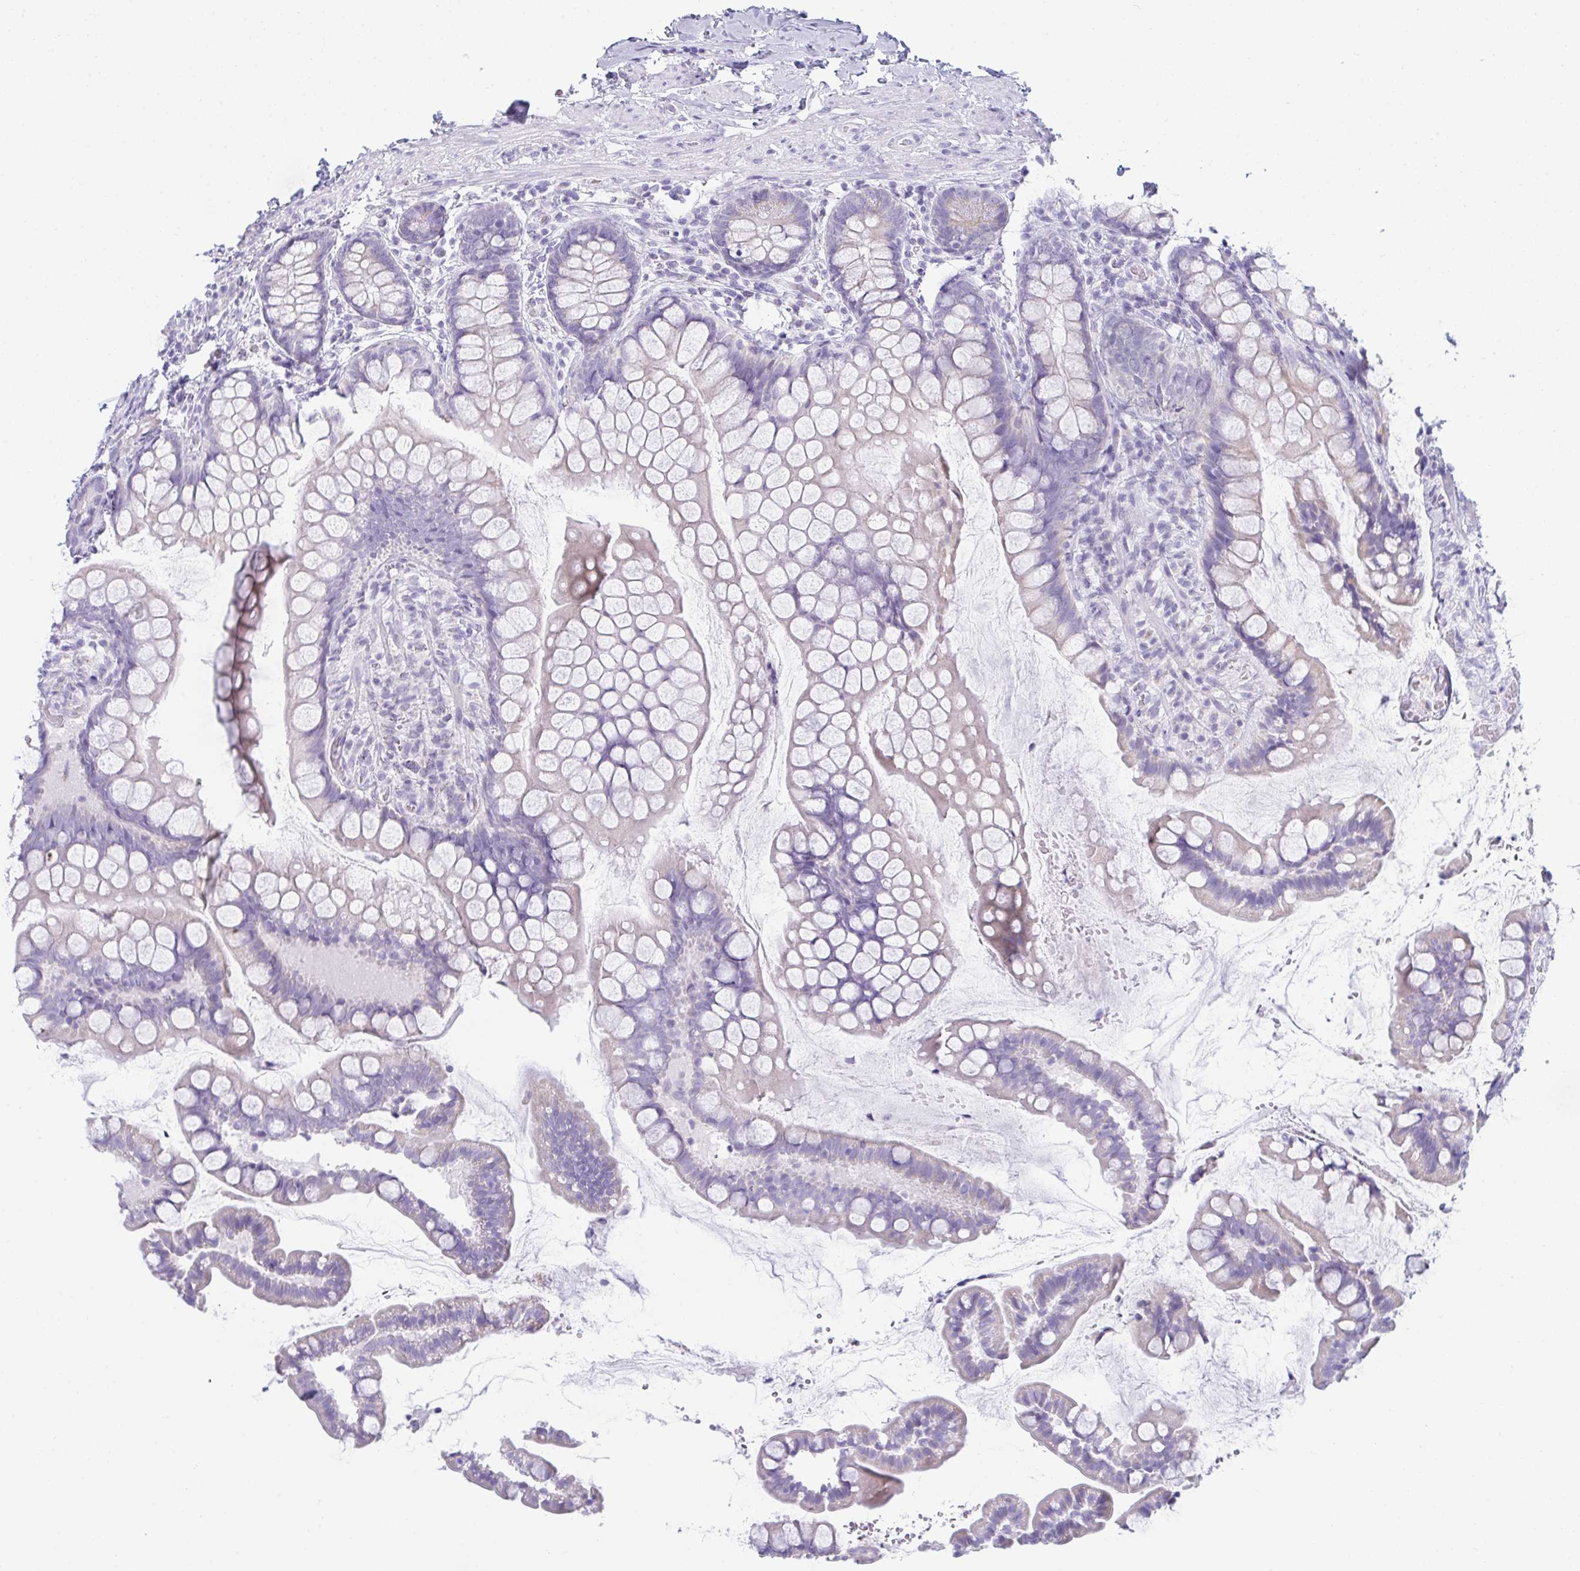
{"staining": {"intensity": "moderate", "quantity": "<25%", "location": "cytoplasmic/membranous"}, "tissue": "small intestine", "cell_type": "Glandular cells", "image_type": "normal", "snomed": [{"axis": "morphology", "description": "Normal tissue, NOS"}, {"axis": "topography", "description": "Small intestine"}], "caption": "Immunohistochemical staining of normal human small intestine exhibits <25% levels of moderate cytoplasmic/membranous protein positivity in about <25% of glandular cells. (DAB (3,3'-diaminobenzidine) IHC with brightfield microscopy, high magnification).", "gene": "BBS1", "patient": {"sex": "male", "age": 70}}